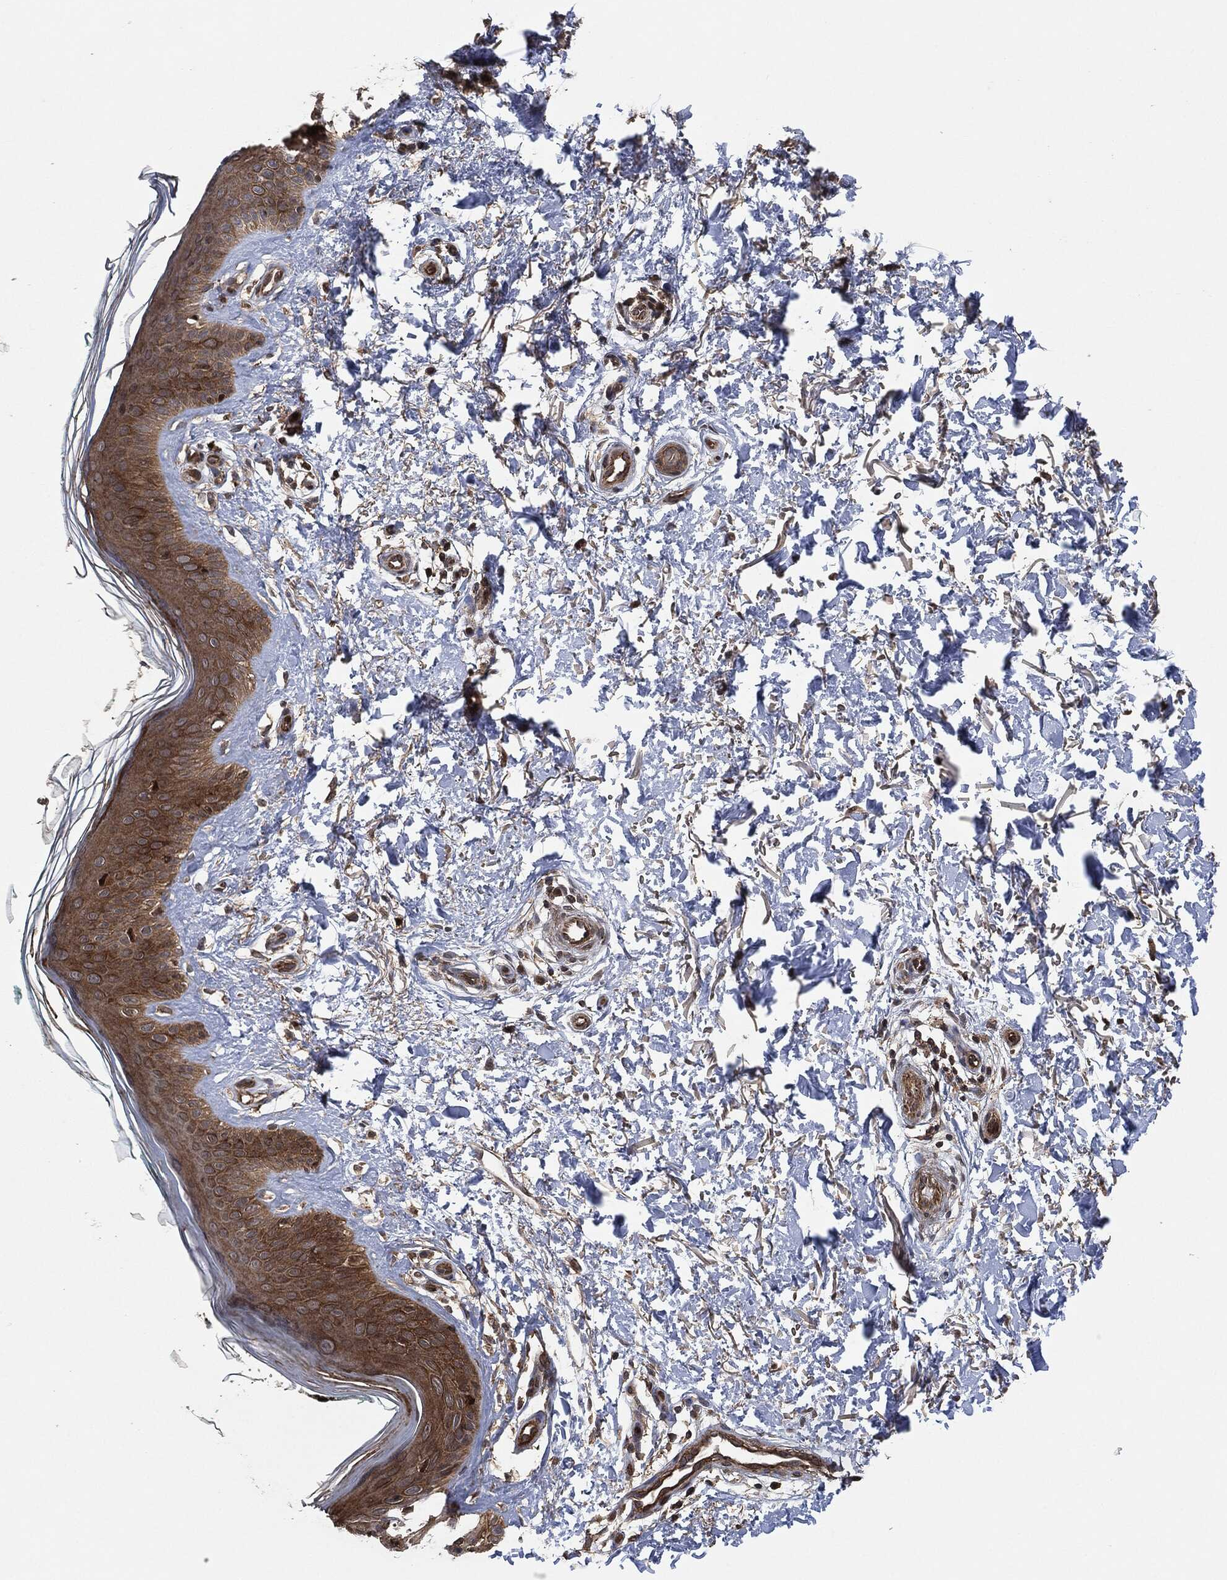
{"staining": {"intensity": "strong", "quantity": ">75%", "location": "cytoplasmic/membranous,nuclear"}, "tissue": "skin", "cell_type": "Fibroblasts", "image_type": "normal", "snomed": [{"axis": "morphology", "description": "Normal tissue, NOS"}, {"axis": "morphology", "description": "Inflammation, NOS"}, {"axis": "morphology", "description": "Fibrosis, NOS"}, {"axis": "topography", "description": "Skin"}], "caption": "Immunohistochemical staining of unremarkable skin shows strong cytoplasmic/membranous,nuclear protein positivity in approximately >75% of fibroblasts.", "gene": "TPT1", "patient": {"sex": "male", "age": 71}}